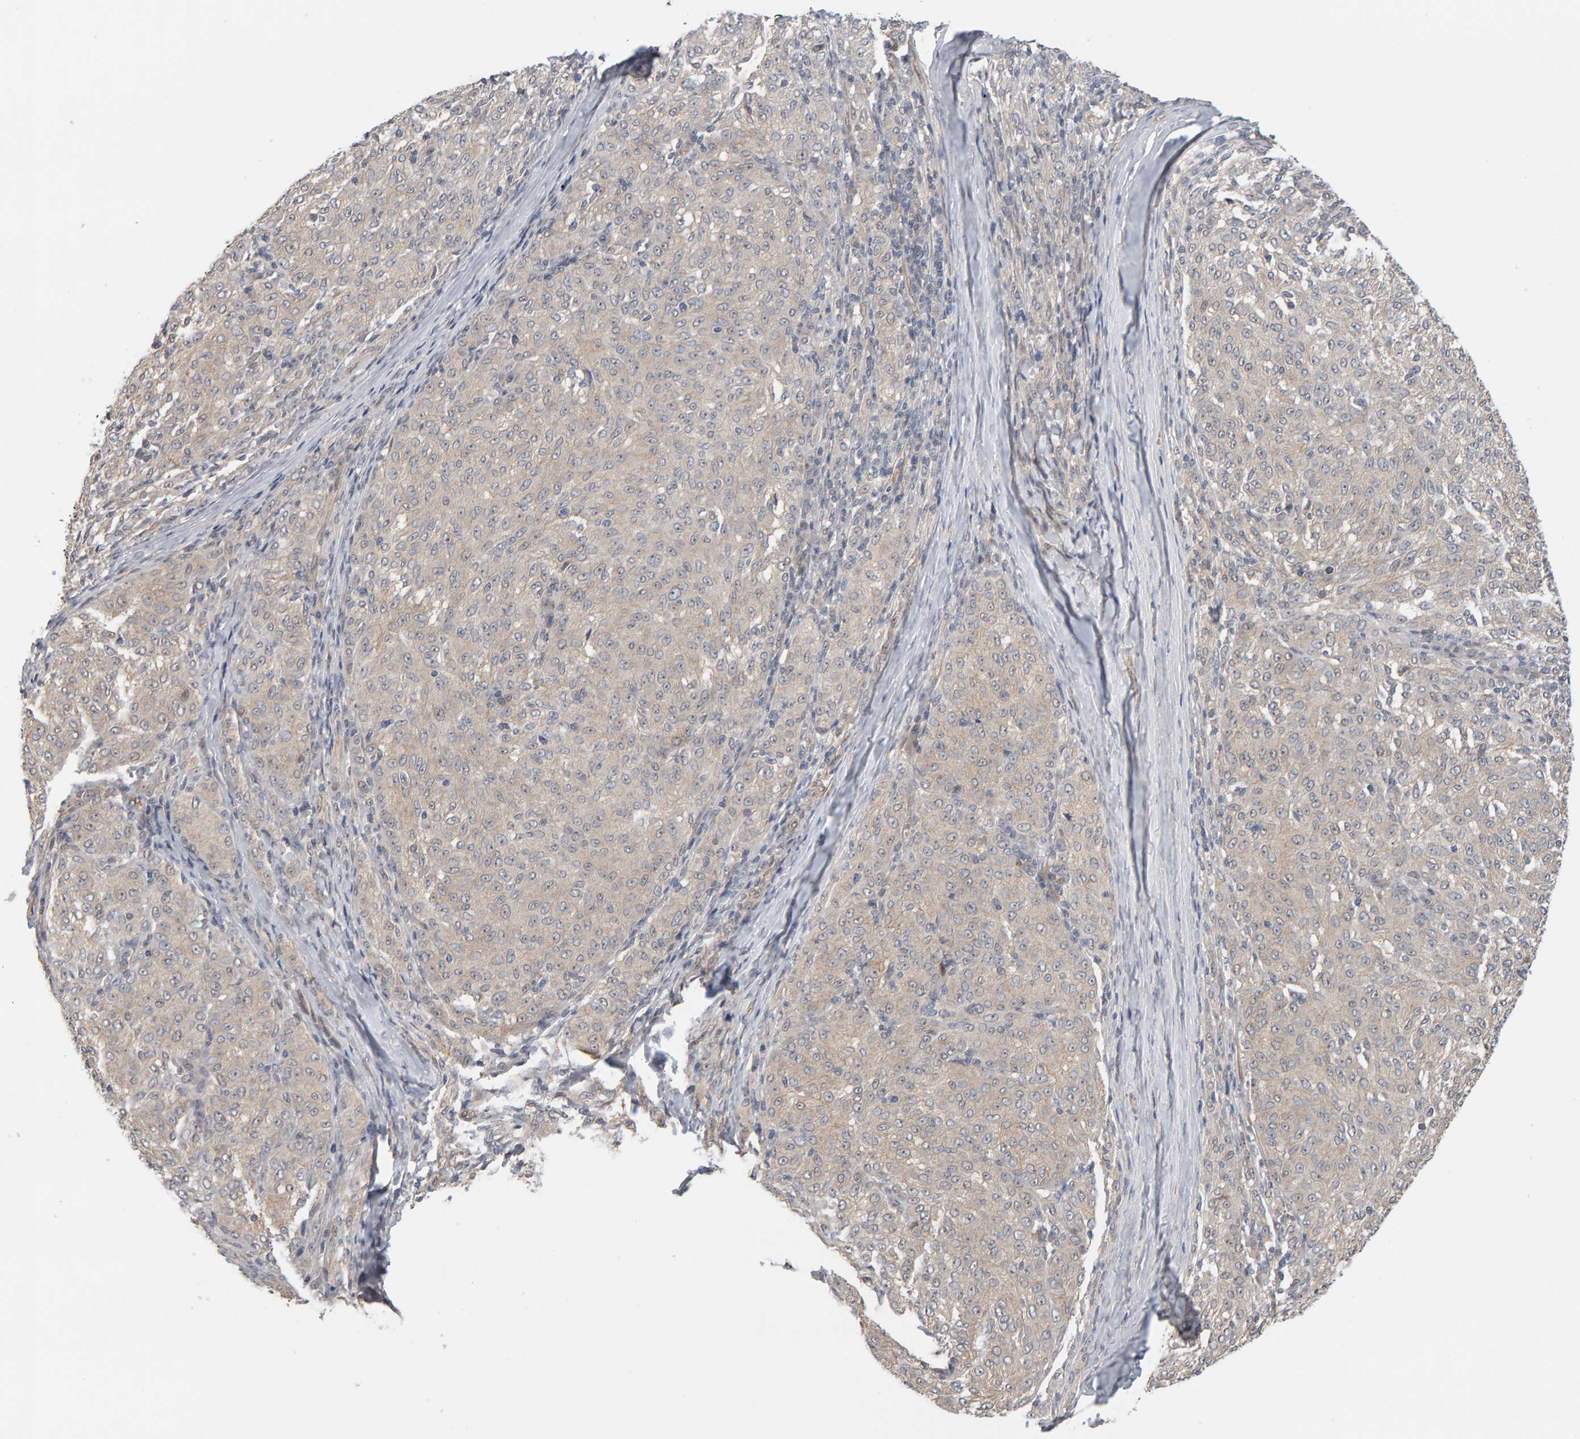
{"staining": {"intensity": "negative", "quantity": "none", "location": "none"}, "tissue": "melanoma", "cell_type": "Tumor cells", "image_type": "cancer", "snomed": [{"axis": "morphology", "description": "Malignant melanoma, NOS"}, {"axis": "topography", "description": "Skin"}], "caption": "IHC histopathology image of melanoma stained for a protein (brown), which displays no expression in tumor cells.", "gene": "PPP1R16A", "patient": {"sex": "female", "age": 72}}